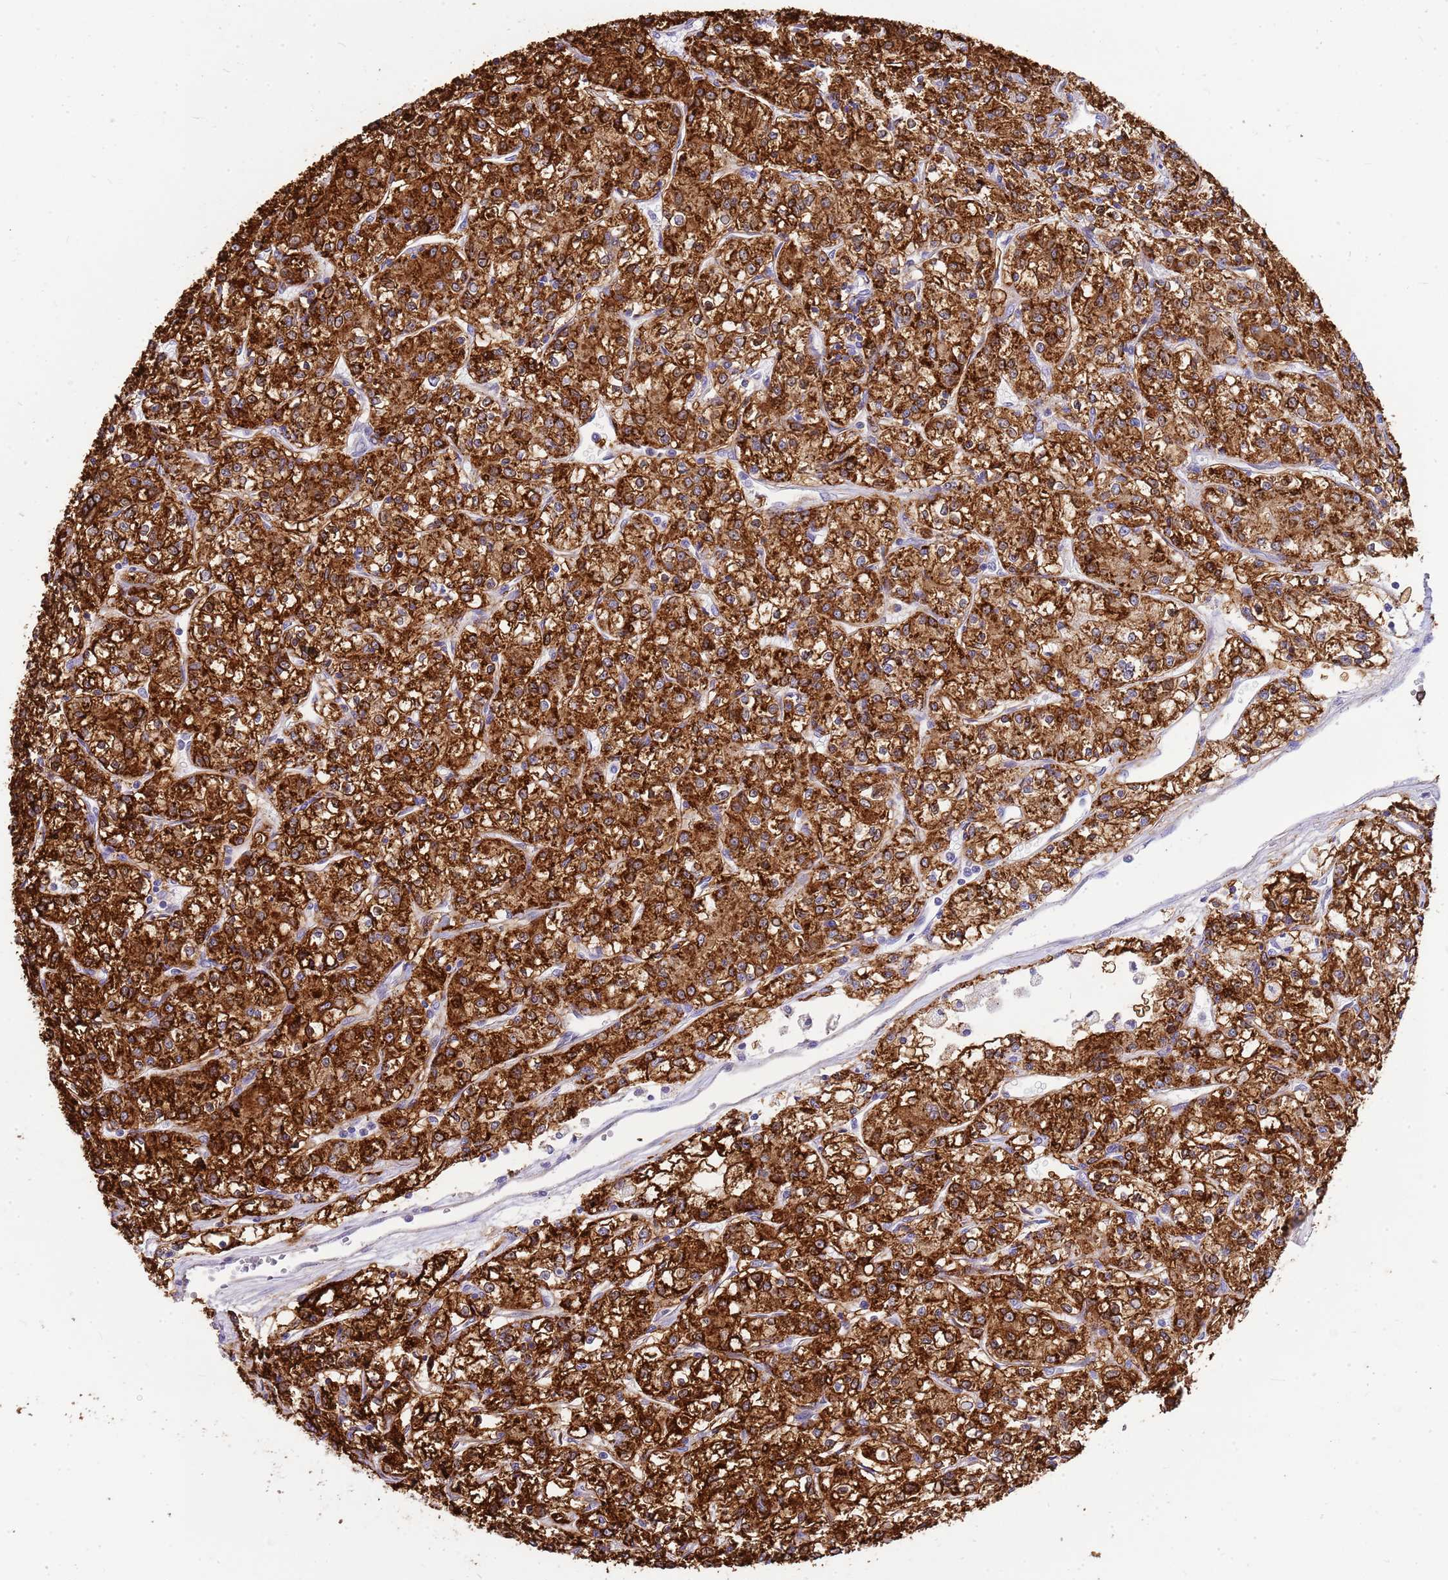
{"staining": {"intensity": "strong", "quantity": ">75%", "location": "cytoplasmic/membranous"}, "tissue": "renal cancer", "cell_type": "Tumor cells", "image_type": "cancer", "snomed": [{"axis": "morphology", "description": "Adenocarcinoma, NOS"}, {"axis": "topography", "description": "Kidney"}], "caption": "An image of human renal cancer stained for a protein reveals strong cytoplasmic/membranous brown staining in tumor cells. Immunohistochemistry stains the protein in brown and the nuclei are stained blue.", "gene": "ZDHHC1", "patient": {"sex": "female", "age": 59}}